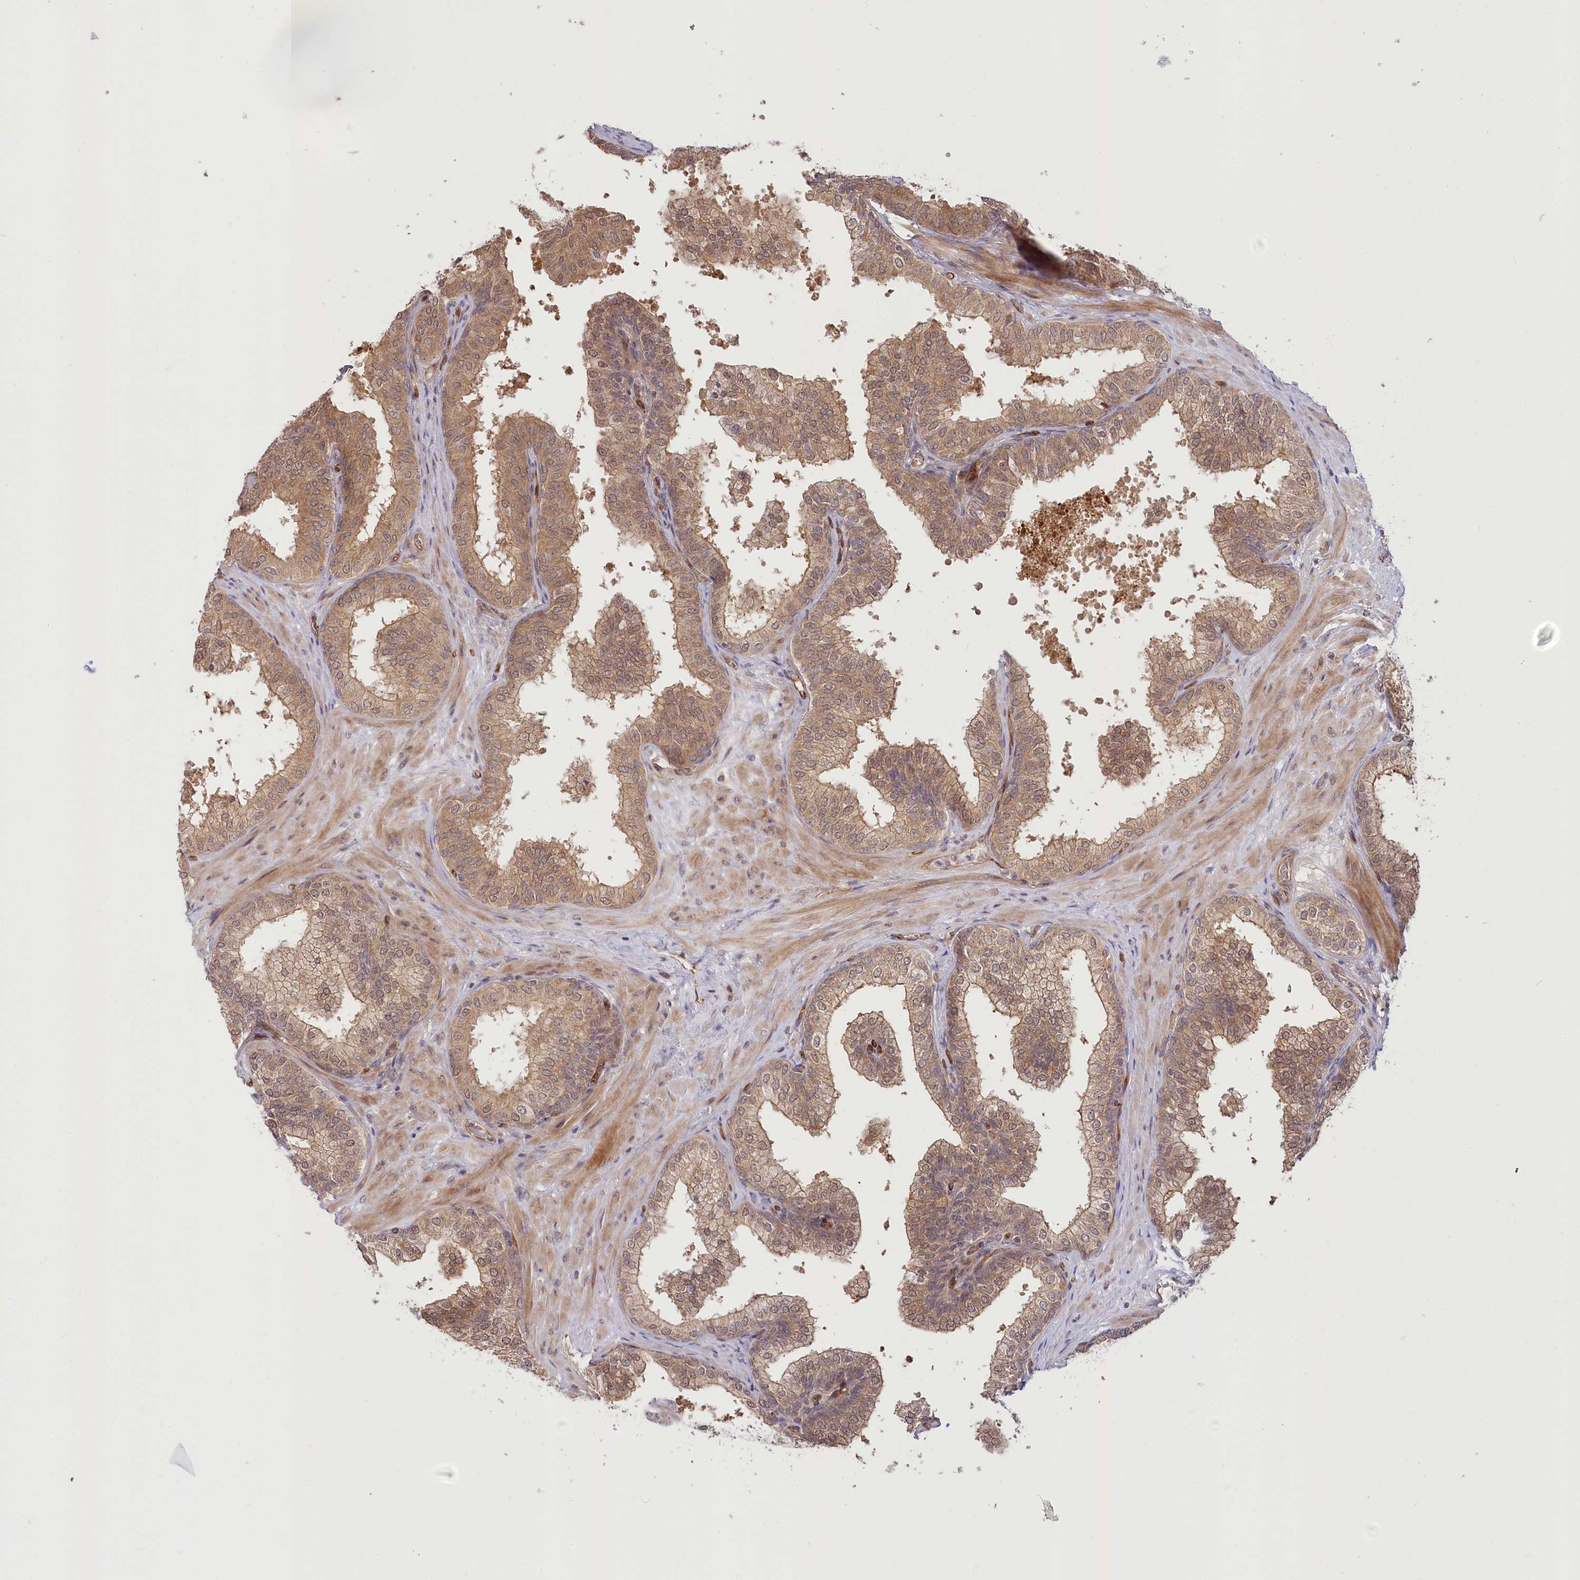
{"staining": {"intensity": "moderate", "quantity": ">75%", "location": "cytoplasmic/membranous"}, "tissue": "prostate", "cell_type": "Glandular cells", "image_type": "normal", "snomed": [{"axis": "morphology", "description": "Normal tissue, NOS"}, {"axis": "topography", "description": "Prostate"}], "caption": "Benign prostate displays moderate cytoplasmic/membranous staining in about >75% of glandular cells, visualized by immunohistochemistry. The protein of interest is stained brown, and the nuclei are stained in blue (DAB IHC with brightfield microscopy, high magnification).", "gene": "CEP70", "patient": {"sex": "male", "age": 60}}